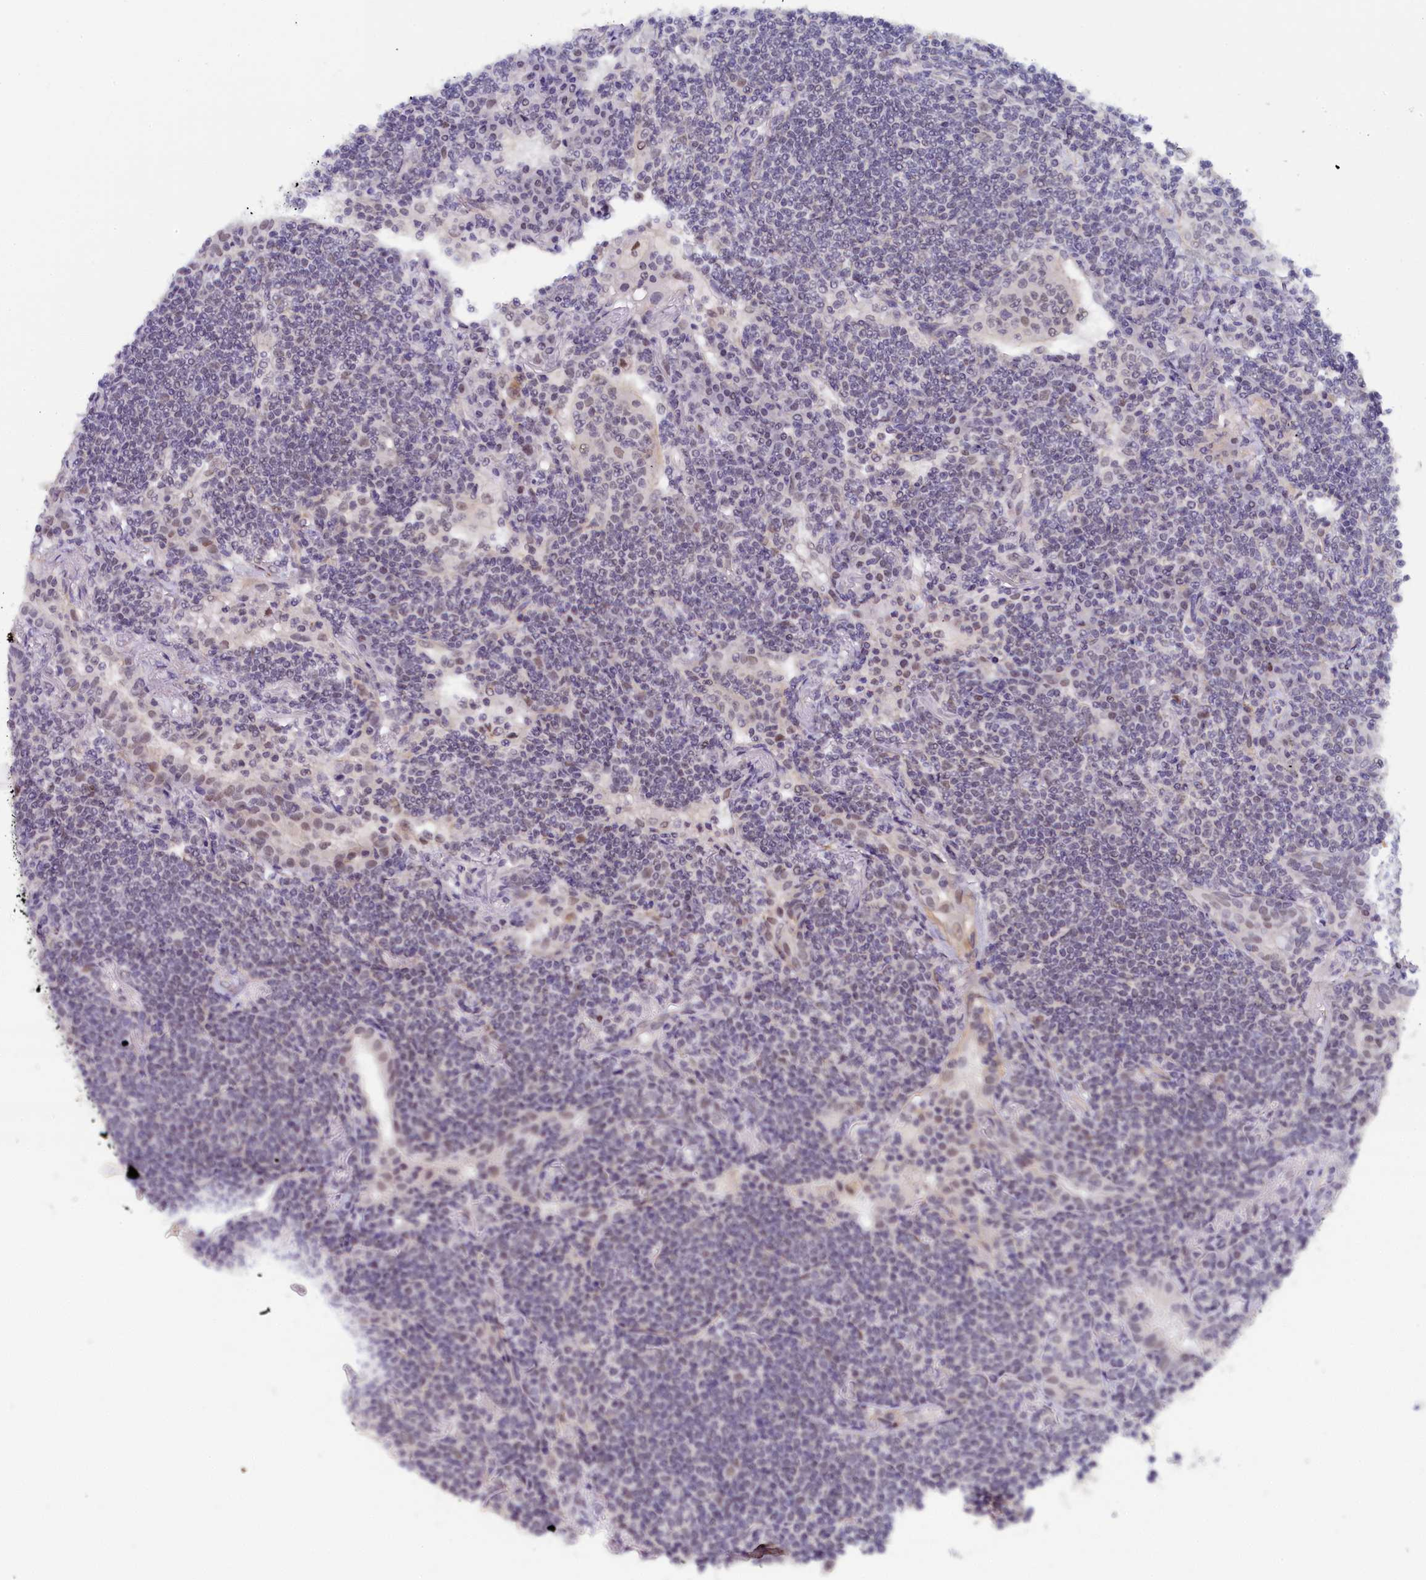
{"staining": {"intensity": "weak", "quantity": "<25%", "location": "nuclear"}, "tissue": "lymphoma", "cell_type": "Tumor cells", "image_type": "cancer", "snomed": [{"axis": "morphology", "description": "Malignant lymphoma, non-Hodgkin's type, Low grade"}, {"axis": "topography", "description": "Lung"}], "caption": "There is no significant positivity in tumor cells of low-grade malignant lymphoma, non-Hodgkin's type.", "gene": "INTS14", "patient": {"sex": "female", "age": 71}}